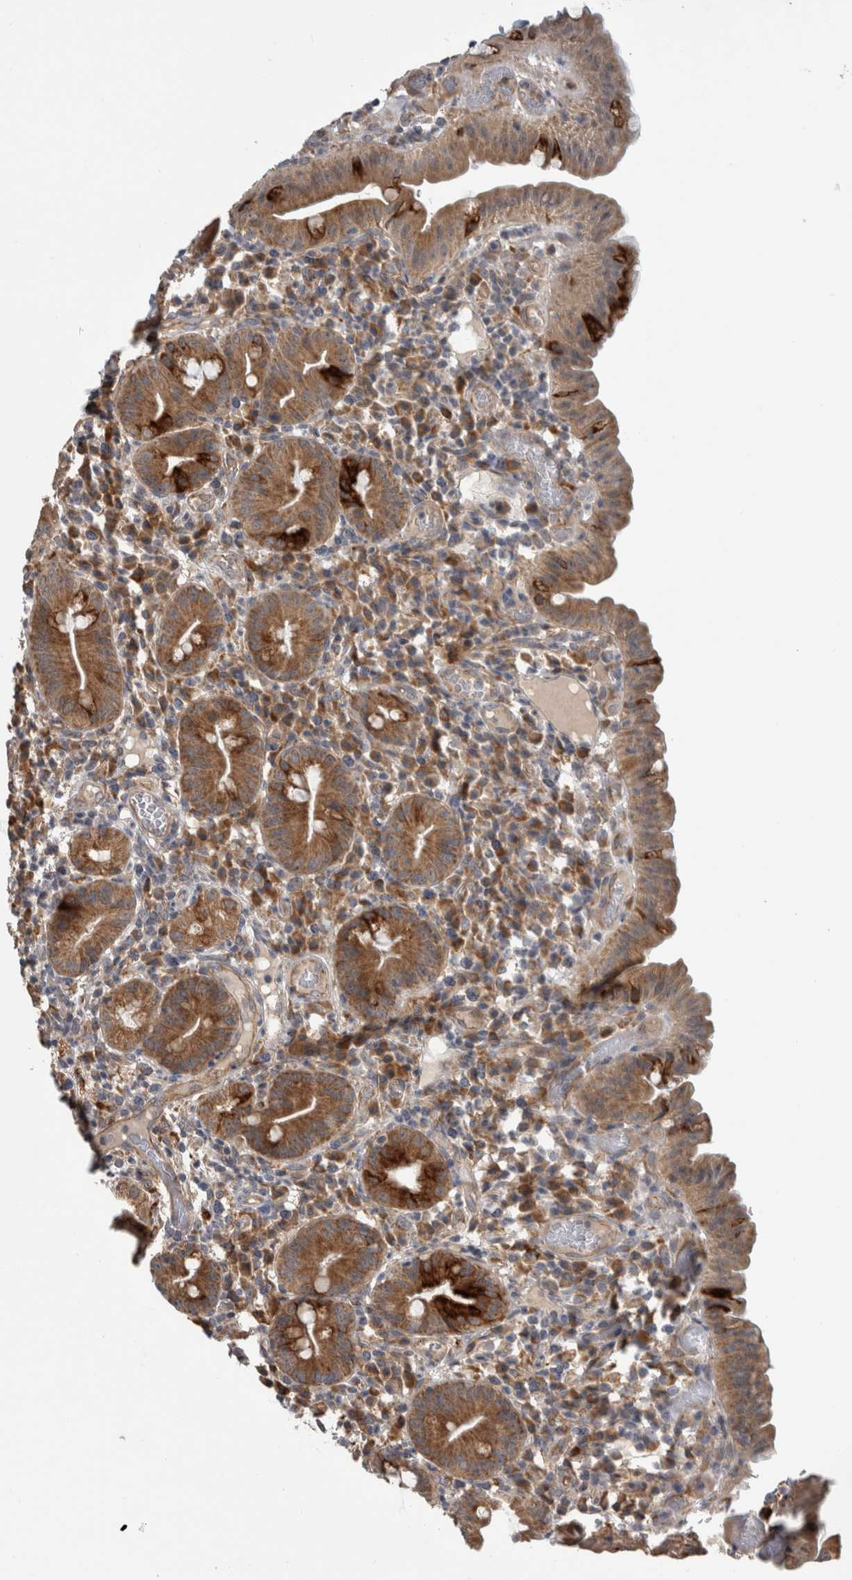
{"staining": {"intensity": "strong", "quantity": ">75%", "location": "cytoplasmic/membranous"}, "tissue": "duodenum", "cell_type": "Glandular cells", "image_type": "normal", "snomed": [{"axis": "morphology", "description": "Normal tissue, NOS"}, {"axis": "topography", "description": "Duodenum"}], "caption": "DAB immunohistochemical staining of normal human duodenum displays strong cytoplasmic/membranous protein staining in about >75% of glandular cells. (DAB (3,3'-diaminobenzidine) IHC, brown staining for protein, blue staining for nuclei).", "gene": "ADGRL3", "patient": {"sex": "male", "age": 50}}